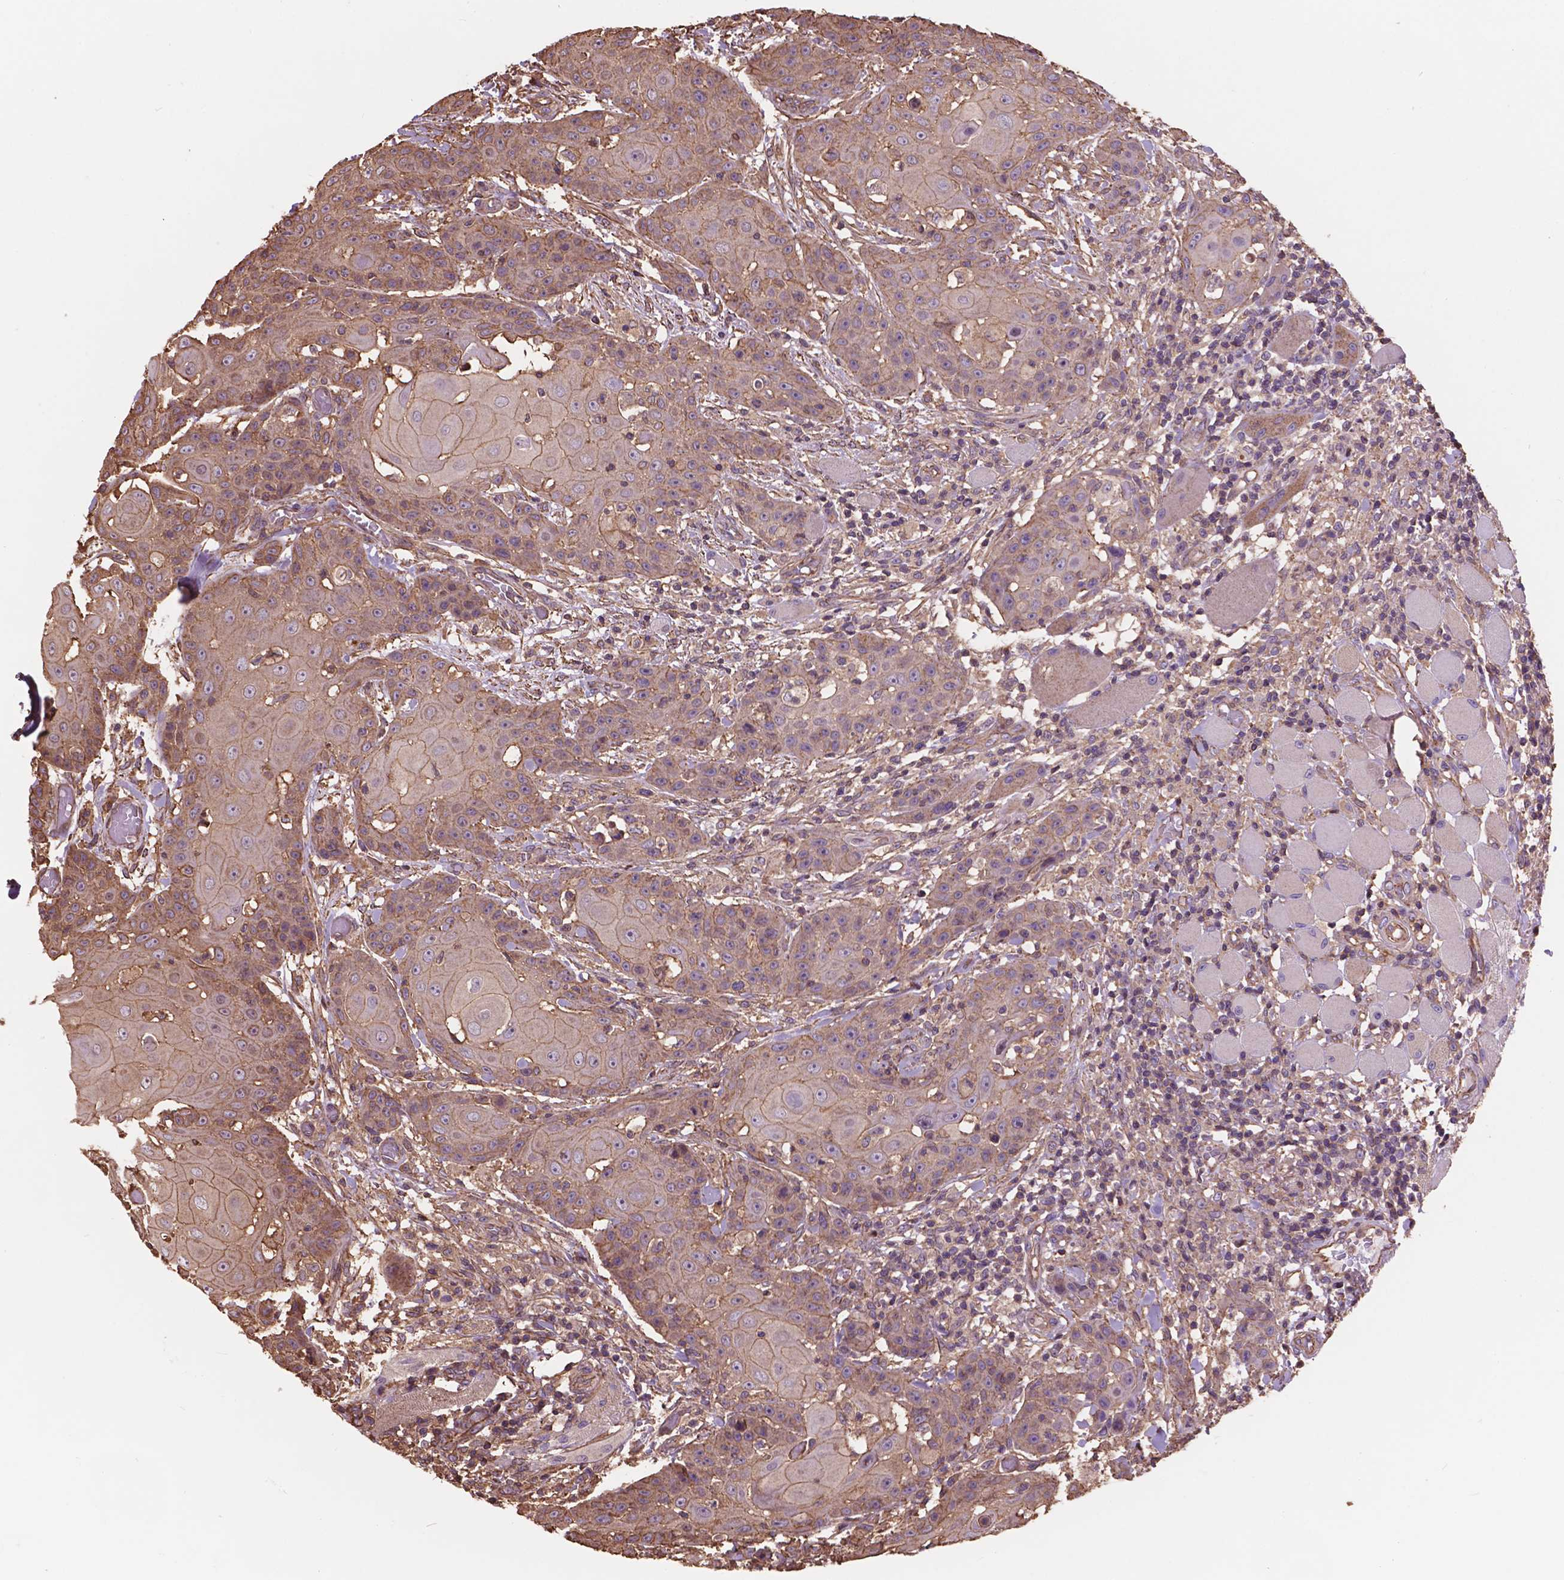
{"staining": {"intensity": "moderate", "quantity": "25%-75%", "location": "cytoplasmic/membranous"}, "tissue": "head and neck cancer", "cell_type": "Tumor cells", "image_type": "cancer", "snomed": [{"axis": "morphology", "description": "Normal tissue, NOS"}, {"axis": "morphology", "description": "Squamous cell carcinoma, NOS"}, {"axis": "topography", "description": "Oral tissue"}, {"axis": "topography", "description": "Head-Neck"}], "caption": "A histopathology image of human head and neck cancer stained for a protein demonstrates moderate cytoplasmic/membranous brown staining in tumor cells.", "gene": "NIPA2", "patient": {"sex": "female", "age": 55}}